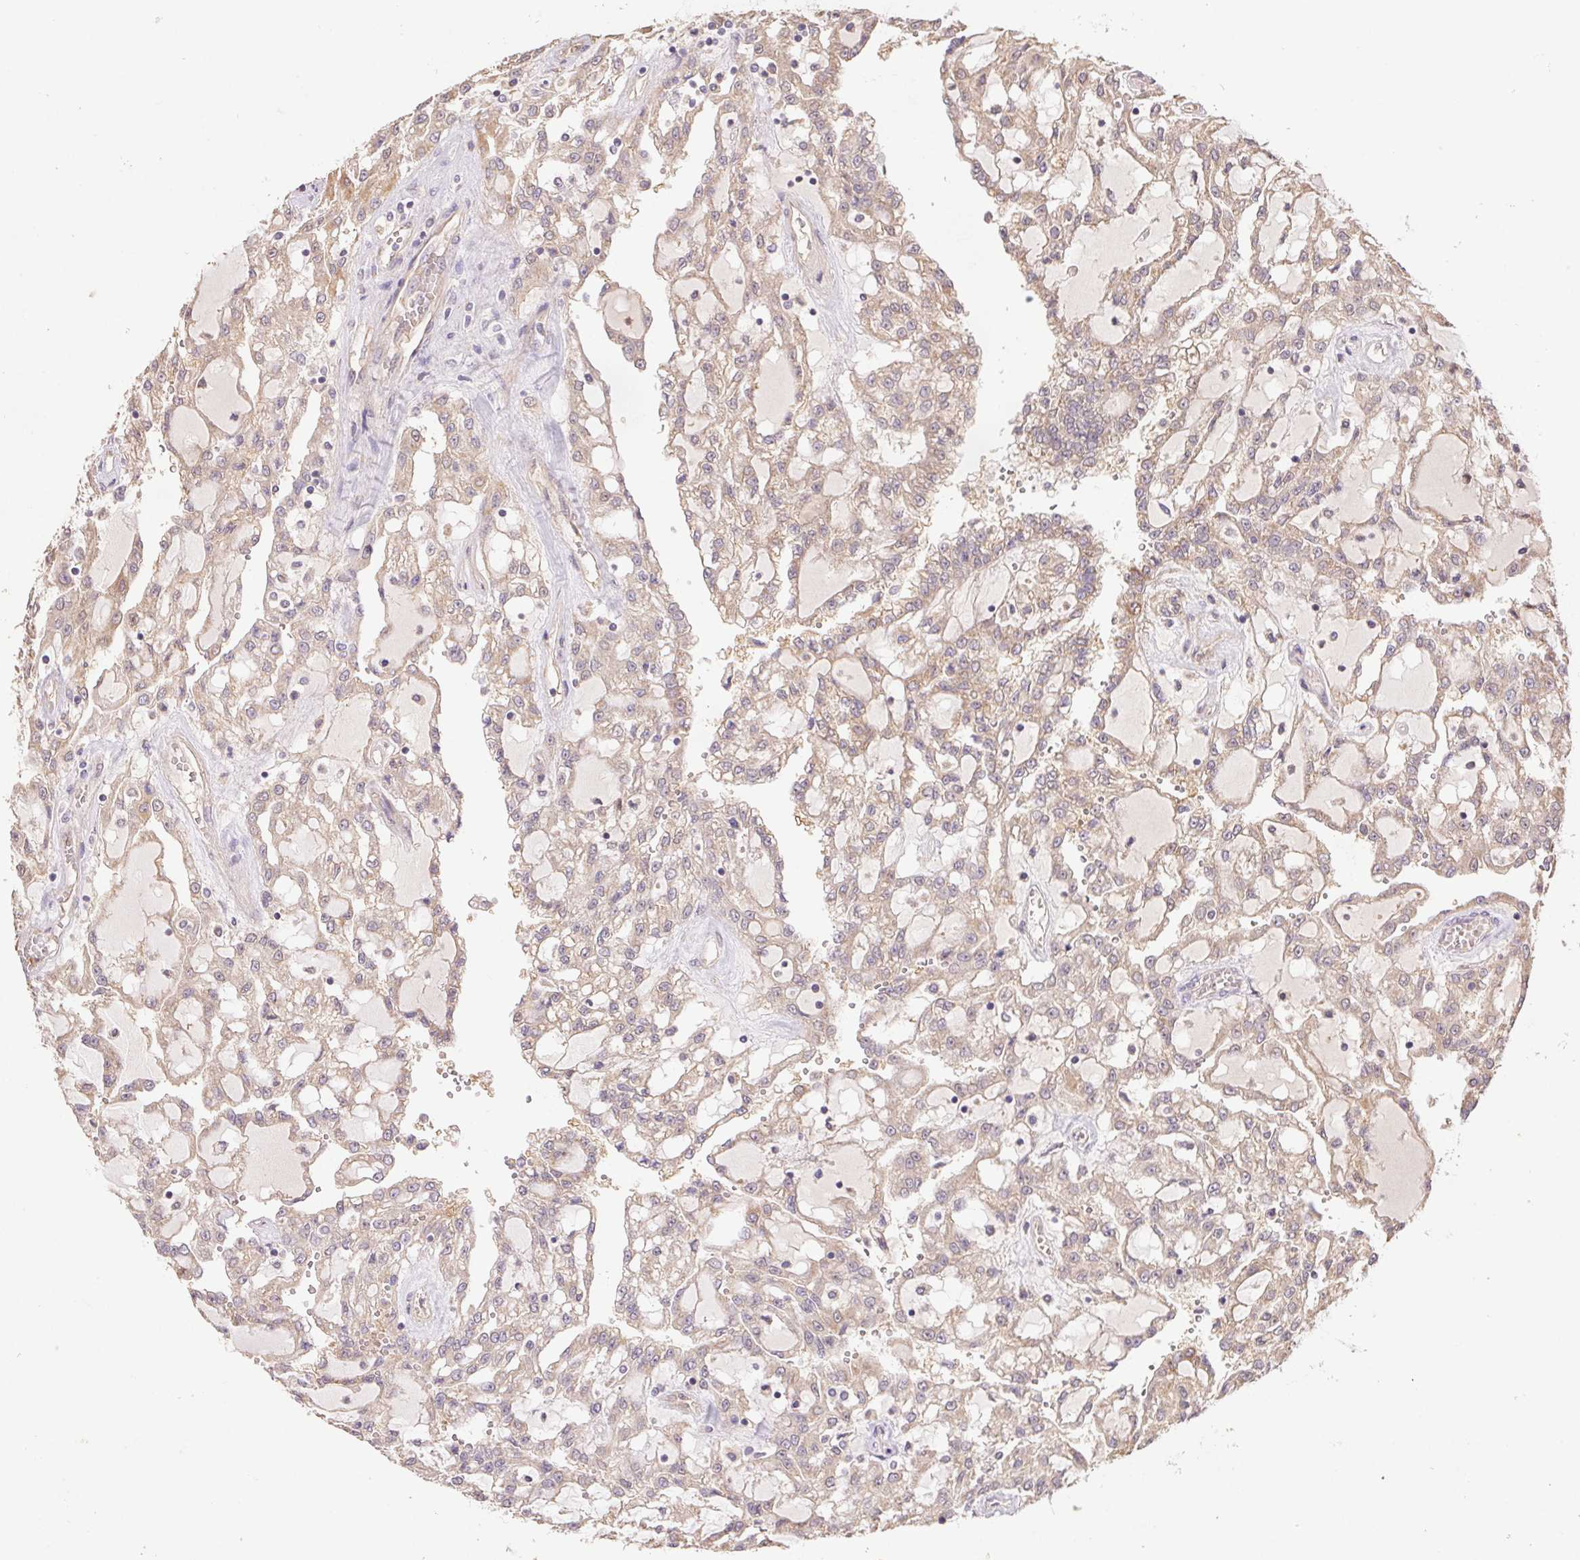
{"staining": {"intensity": "weak", "quantity": ">75%", "location": "cytoplasmic/membranous"}, "tissue": "renal cancer", "cell_type": "Tumor cells", "image_type": "cancer", "snomed": [{"axis": "morphology", "description": "Adenocarcinoma, NOS"}, {"axis": "topography", "description": "Kidney"}], "caption": "Renal adenocarcinoma stained with IHC reveals weak cytoplasmic/membranous expression in approximately >75% of tumor cells.", "gene": "RAB11A", "patient": {"sex": "male", "age": 63}}